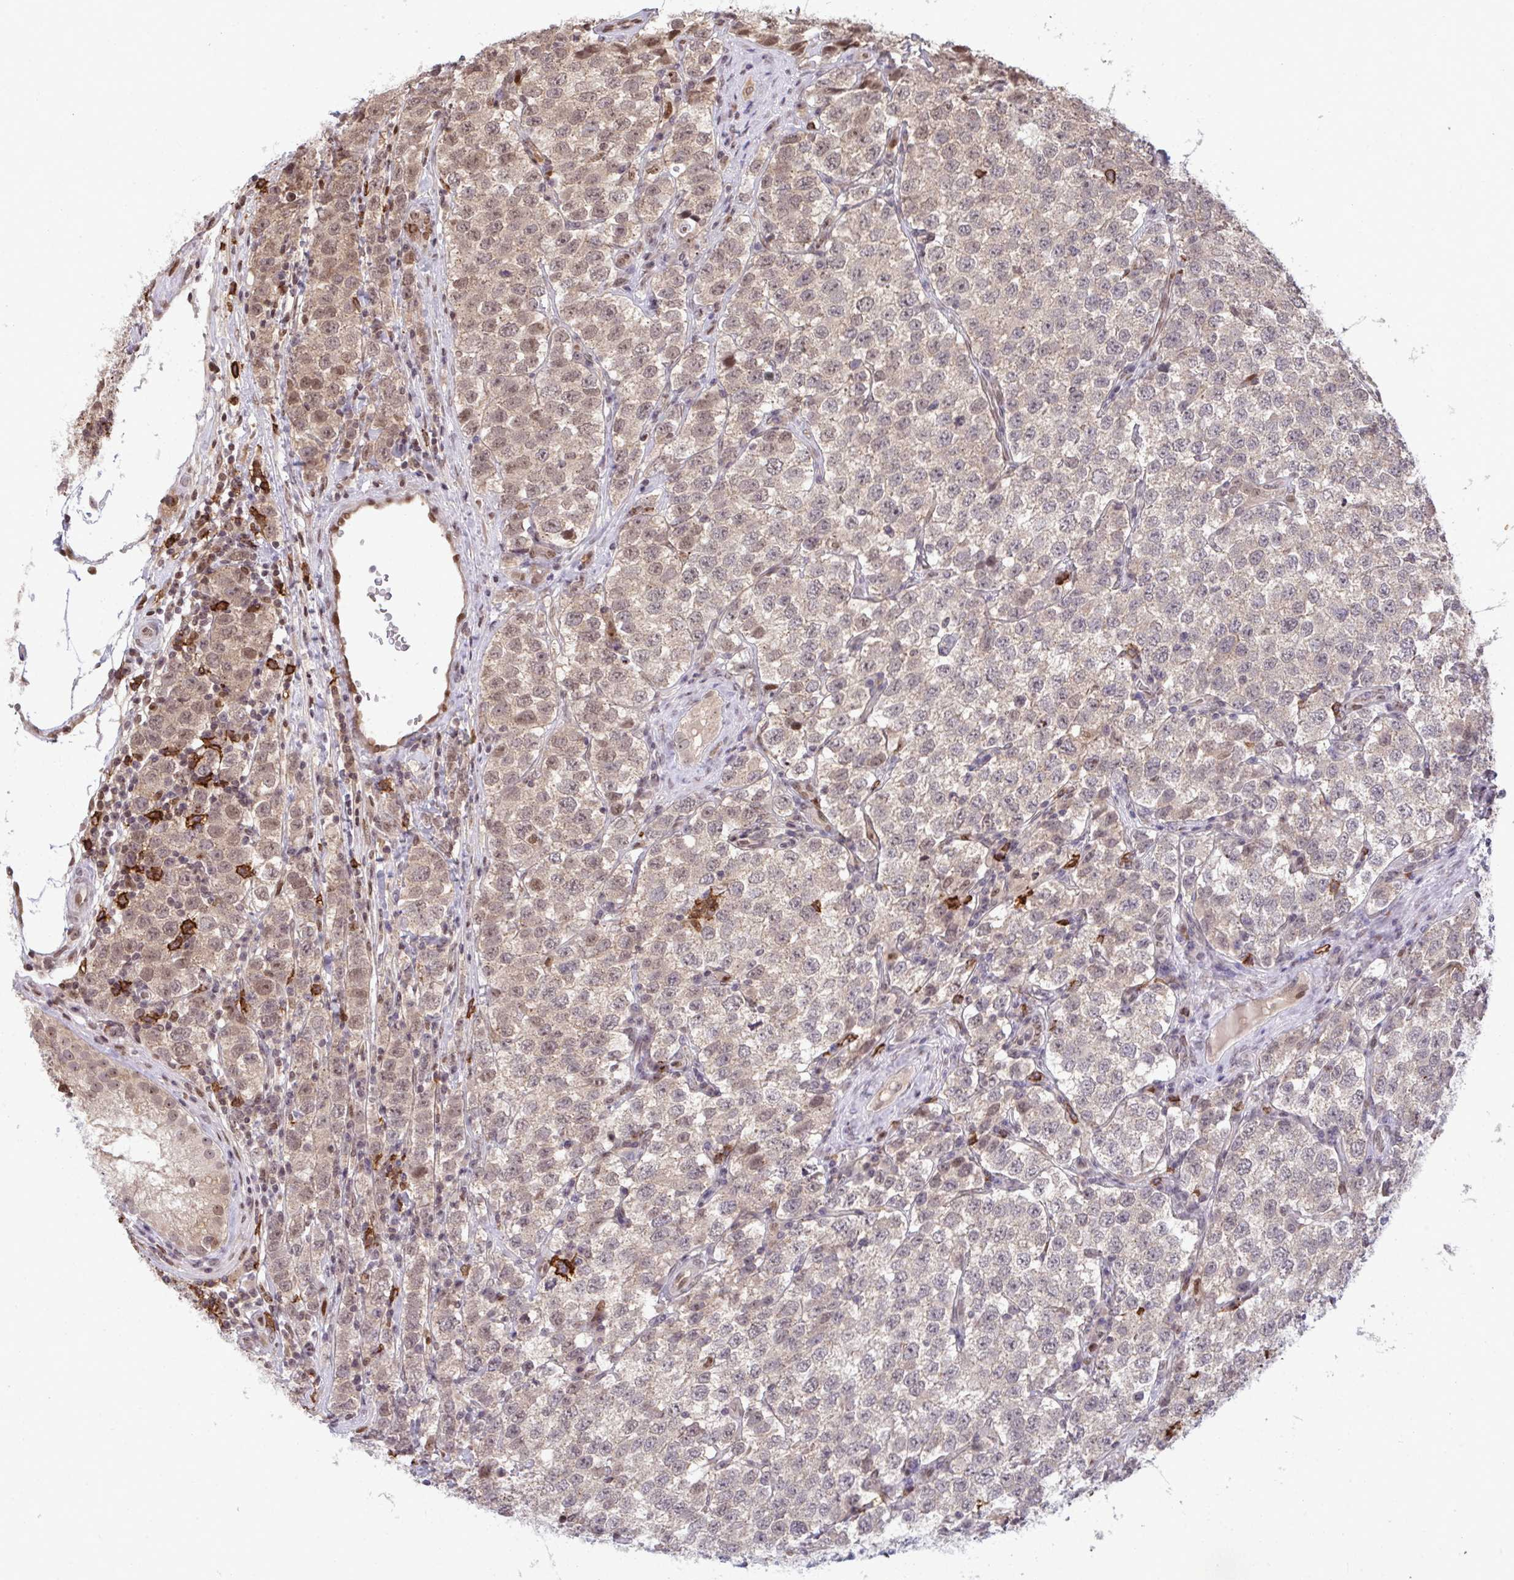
{"staining": {"intensity": "weak", "quantity": "<25%", "location": "cytoplasmic/membranous,nuclear"}, "tissue": "testis cancer", "cell_type": "Tumor cells", "image_type": "cancer", "snomed": [{"axis": "morphology", "description": "Seminoma, NOS"}, {"axis": "topography", "description": "Testis"}], "caption": "There is no significant staining in tumor cells of seminoma (testis).", "gene": "UXT", "patient": {"sex": "male", "age": 34}}